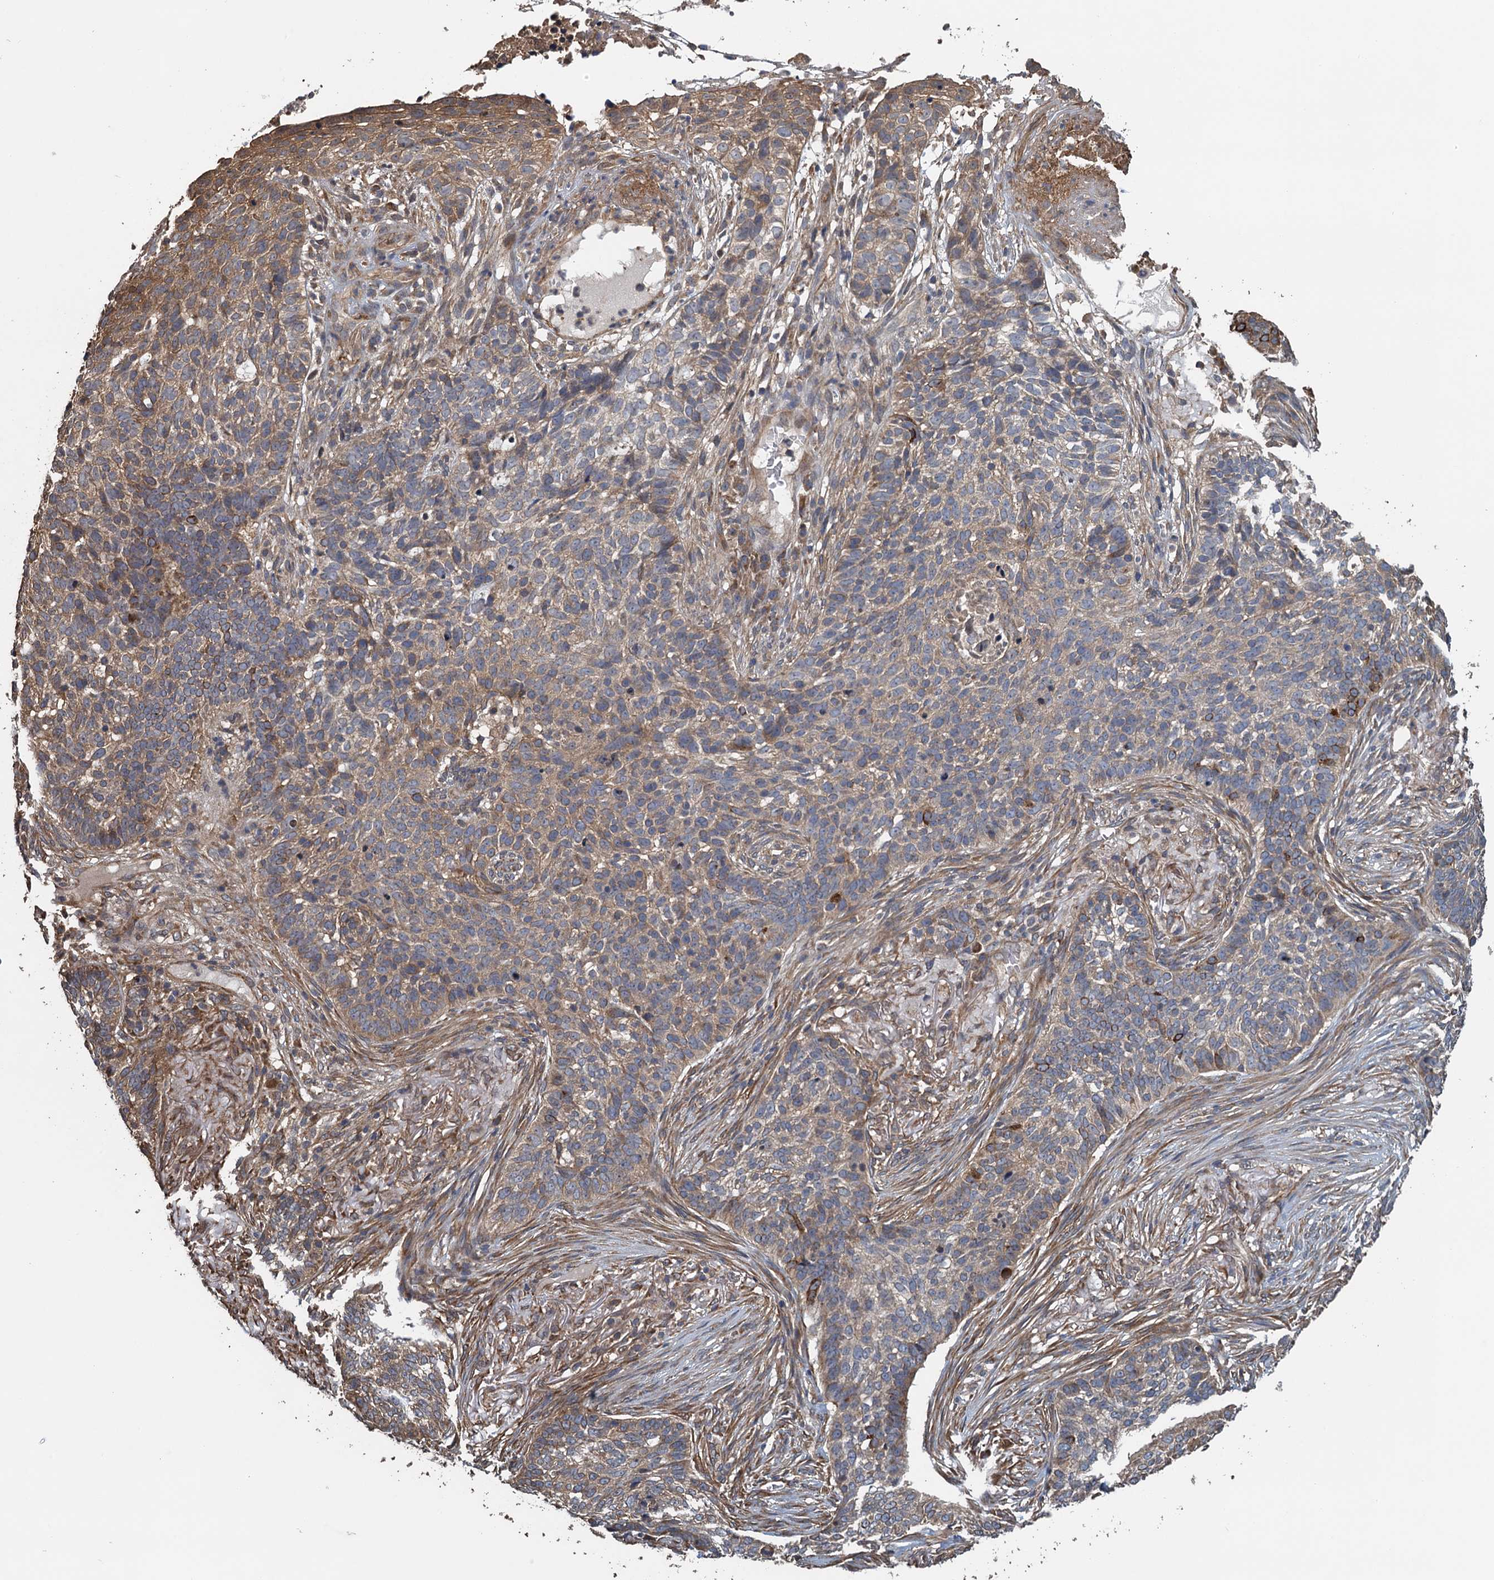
{"staining": {"intensity": "weak", "quantity": "<25%", "location": "cytoplasmic/membranous"}, "tissue": "skin cancer", "cell_type": "Tumor cells", "image_type": "cancer", "snomed": [{"axis": "morphology", "description": "Basal cell carcinoma"}, {"axis": "topography", "description": "Skin"}], "caption": "This photomicrograph is of skin cancer stained with immunohistochemistry (IHC) to label a protein in brown with the nuclei are counter-stained blue. There is no positivity in tumor cells.", "gene": "MEAK7", "patient": {"sex": "male", "age": 85}}